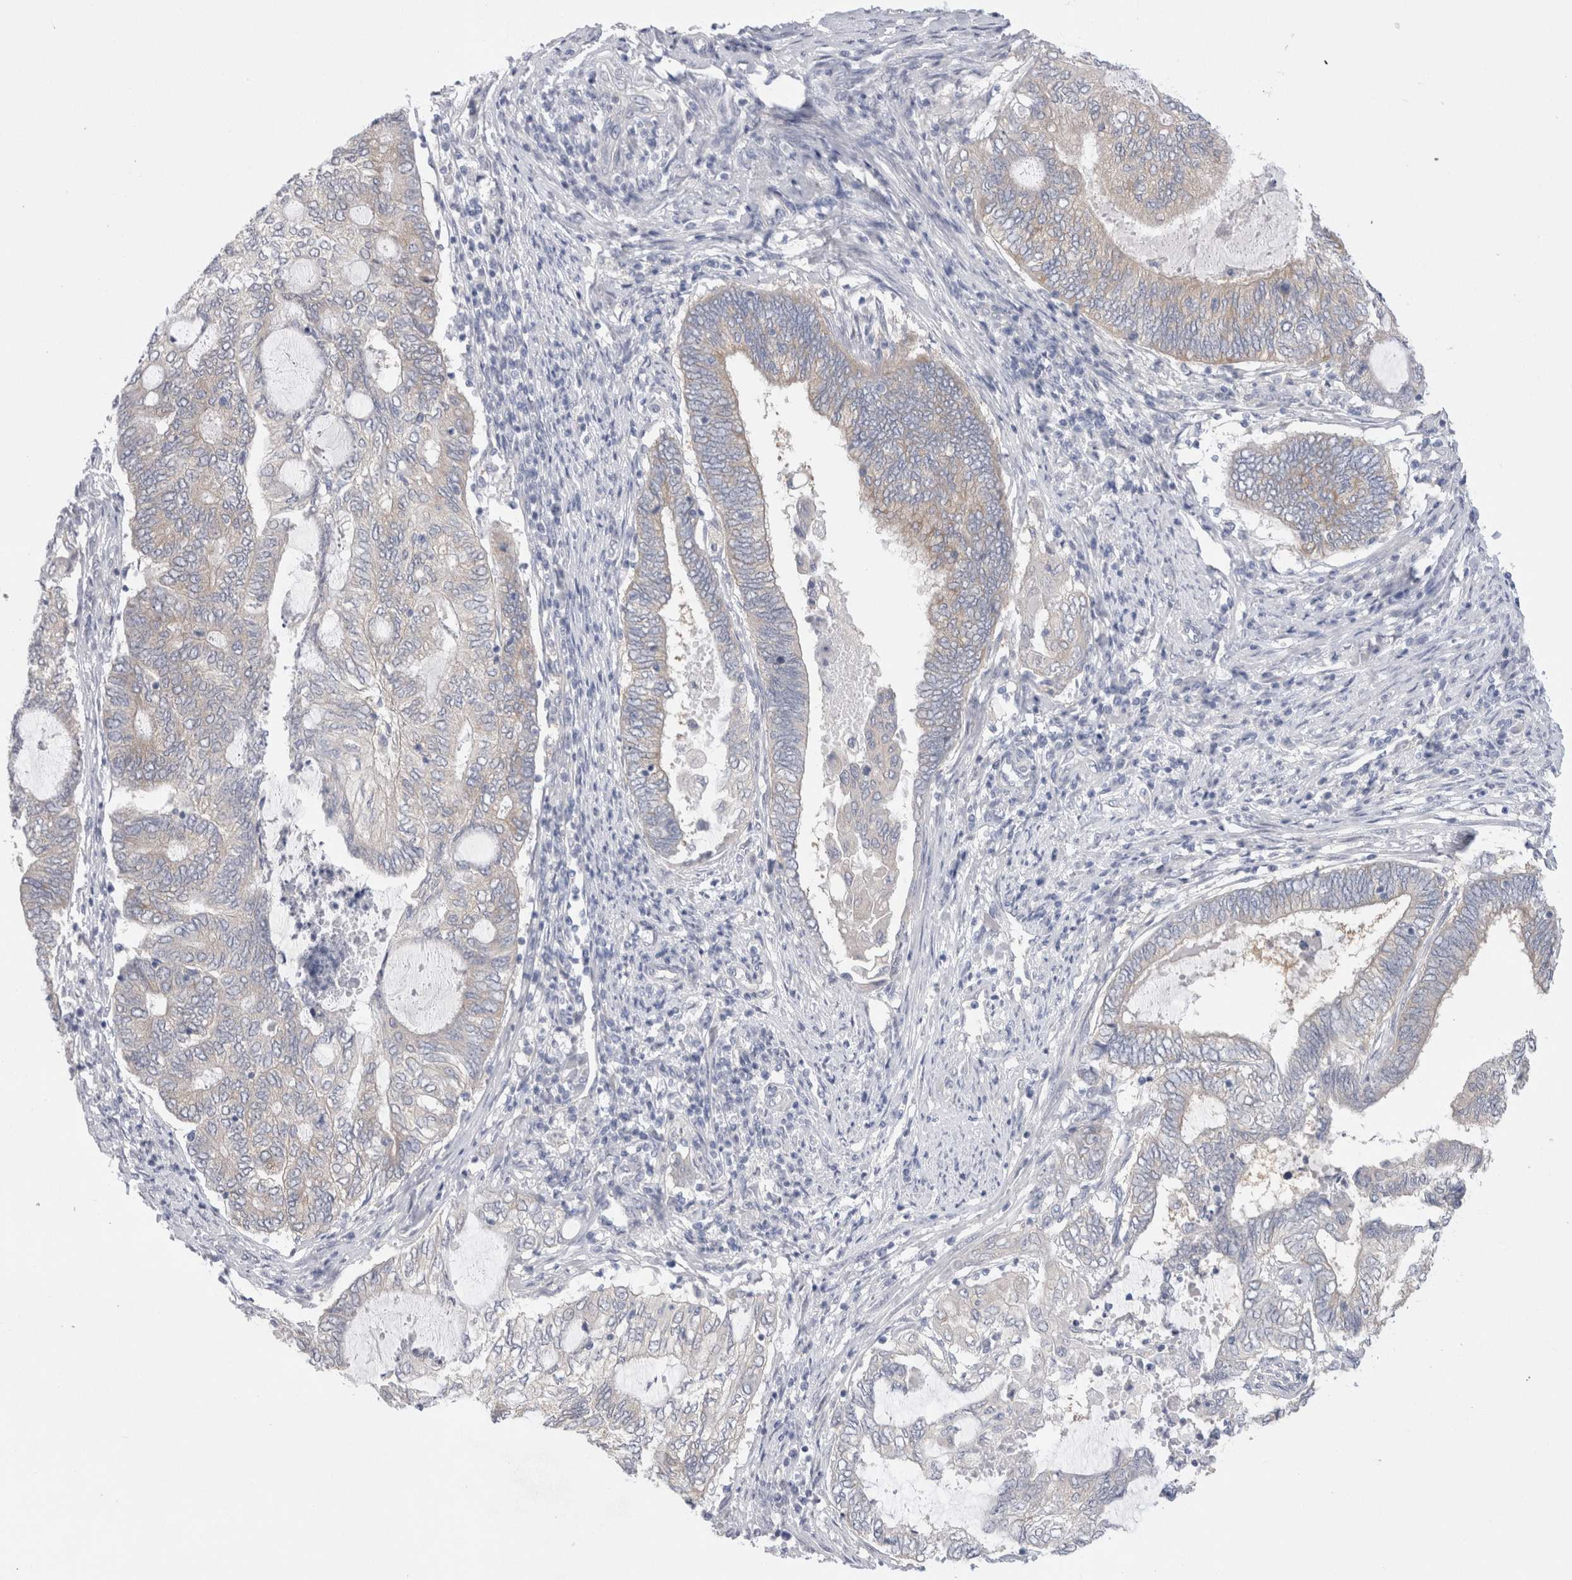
{"staining": {"intensity": "weak", "quantity": "<25%", "location": "cytoplasmic/membranous"}, "tissue": "endometrial cancer", "cell_type": "Tumor cells", "image_type": "cancer", "snomed": [{"axis": "morphology", "description": "Adenocarcinoma, NOS"}, {"axis": "topography", "description": "Uterus"}, {"axis": "topography", "description": "Endometrium"}], "caption": "Immunohistochemistry photomicrograph of endometrial cancer stained for a protein (brown), which exhibits no staining in tumor cells.", "gene": "WIPF2", "patient": {"sex": "female", "age": 70}}